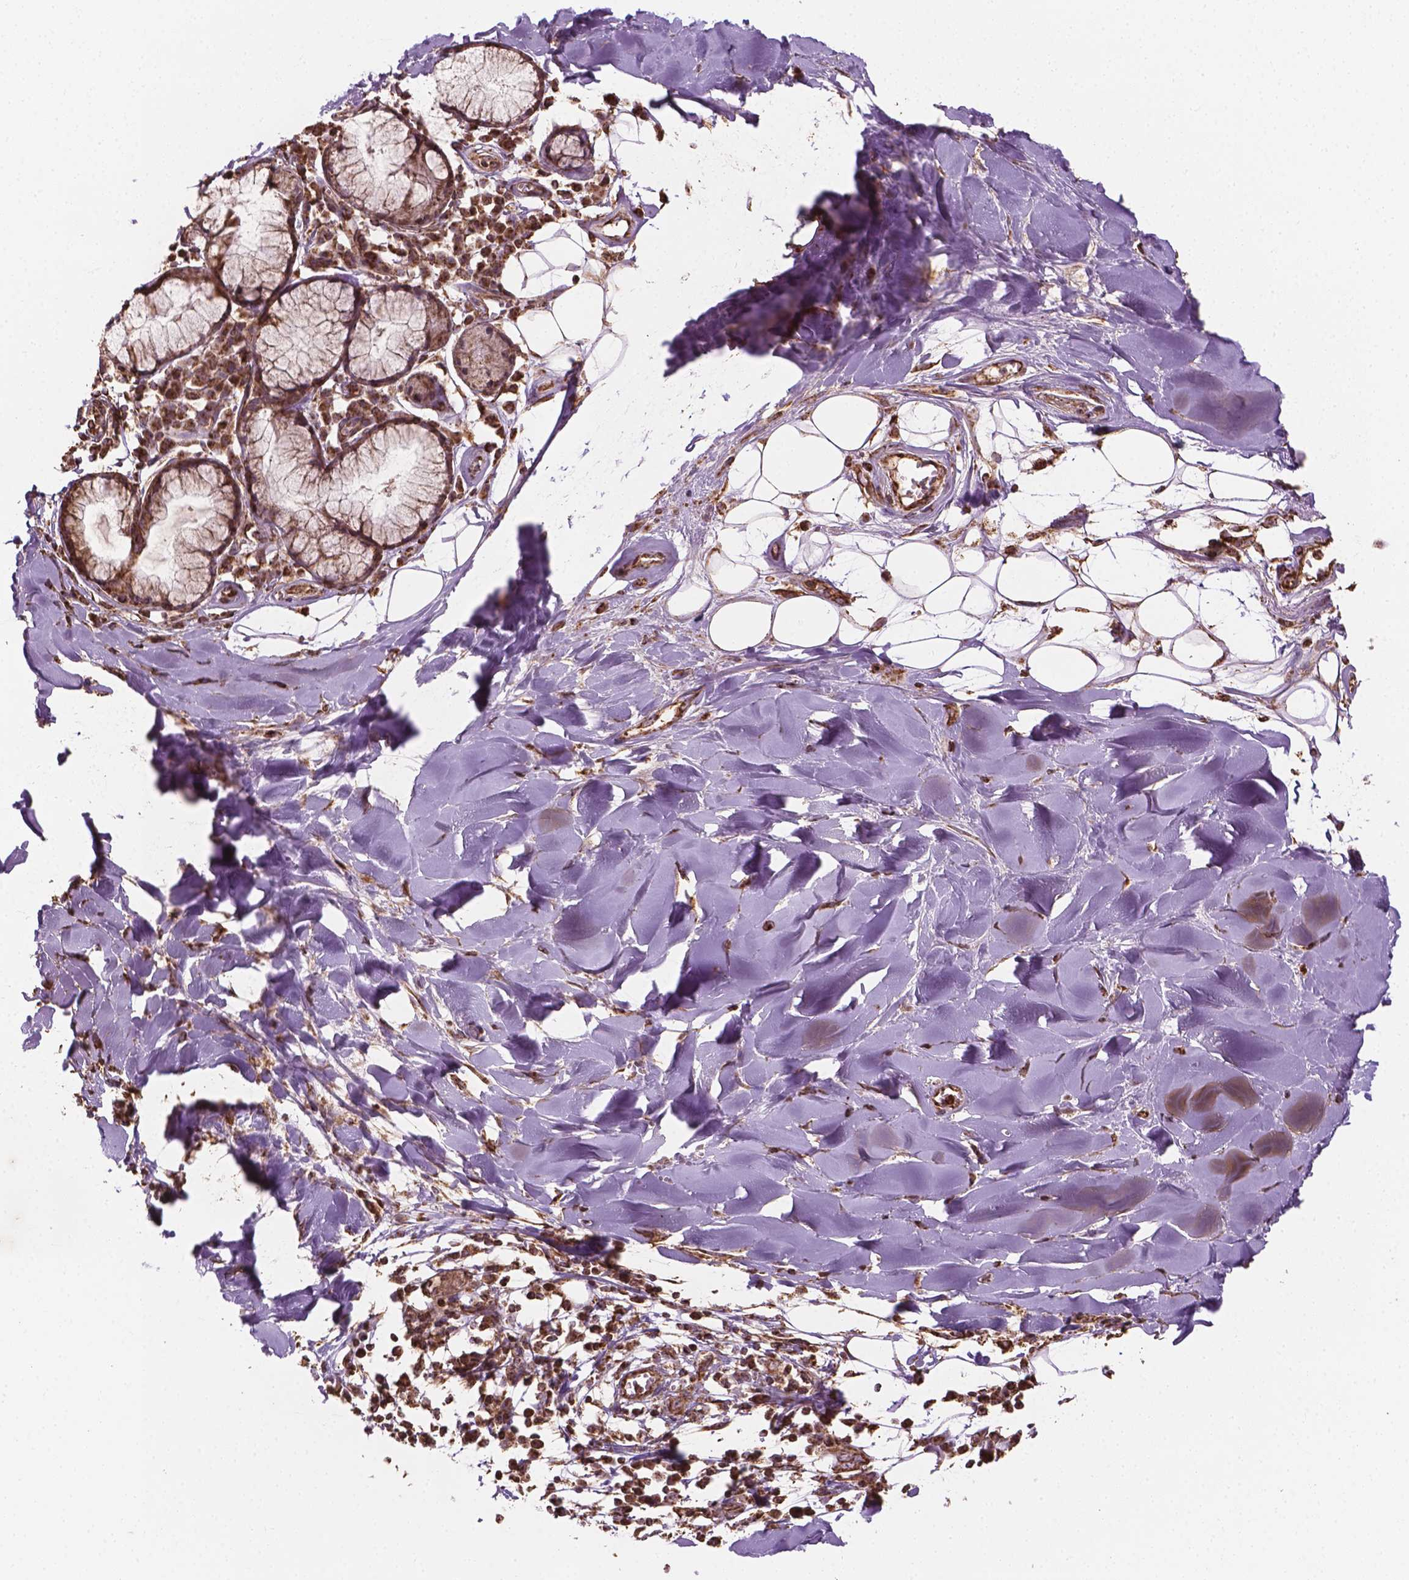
{"staining": {"intensity": "moderate", "quantity": ">75%", "location": "cytoplasmic/membranous,nuclear"}, "tissue": "adipose tissue", "cell_type": "Adipocytes", "image_type": "normal", "snomed": [{"axis": "morphology", "description": "Normal tissue, NOS"}, {"axis": "morphology", "description": "Squamous cell carcinoma, NOS"}, {"axis": "topography", "description": "Cartilage tissue"}, {"axis": "topography", "description": "Bronchus"}, {"axis": "topography", "description": "Lung"}], "caption": "IHC histopathology image of unremarkable adipose tissue: human adipose tissue stained using immunohistochemistry (IHC) shows medium levels of moderate protein expression localized specifically in the cytoplasmic/membranous,nuclear of adipocytes, appearing as a cytoplasmic/membranous,nuclear brown color.", "gene": "HS3ST3A1", "patient": {"sex": "male", "age": 66}}